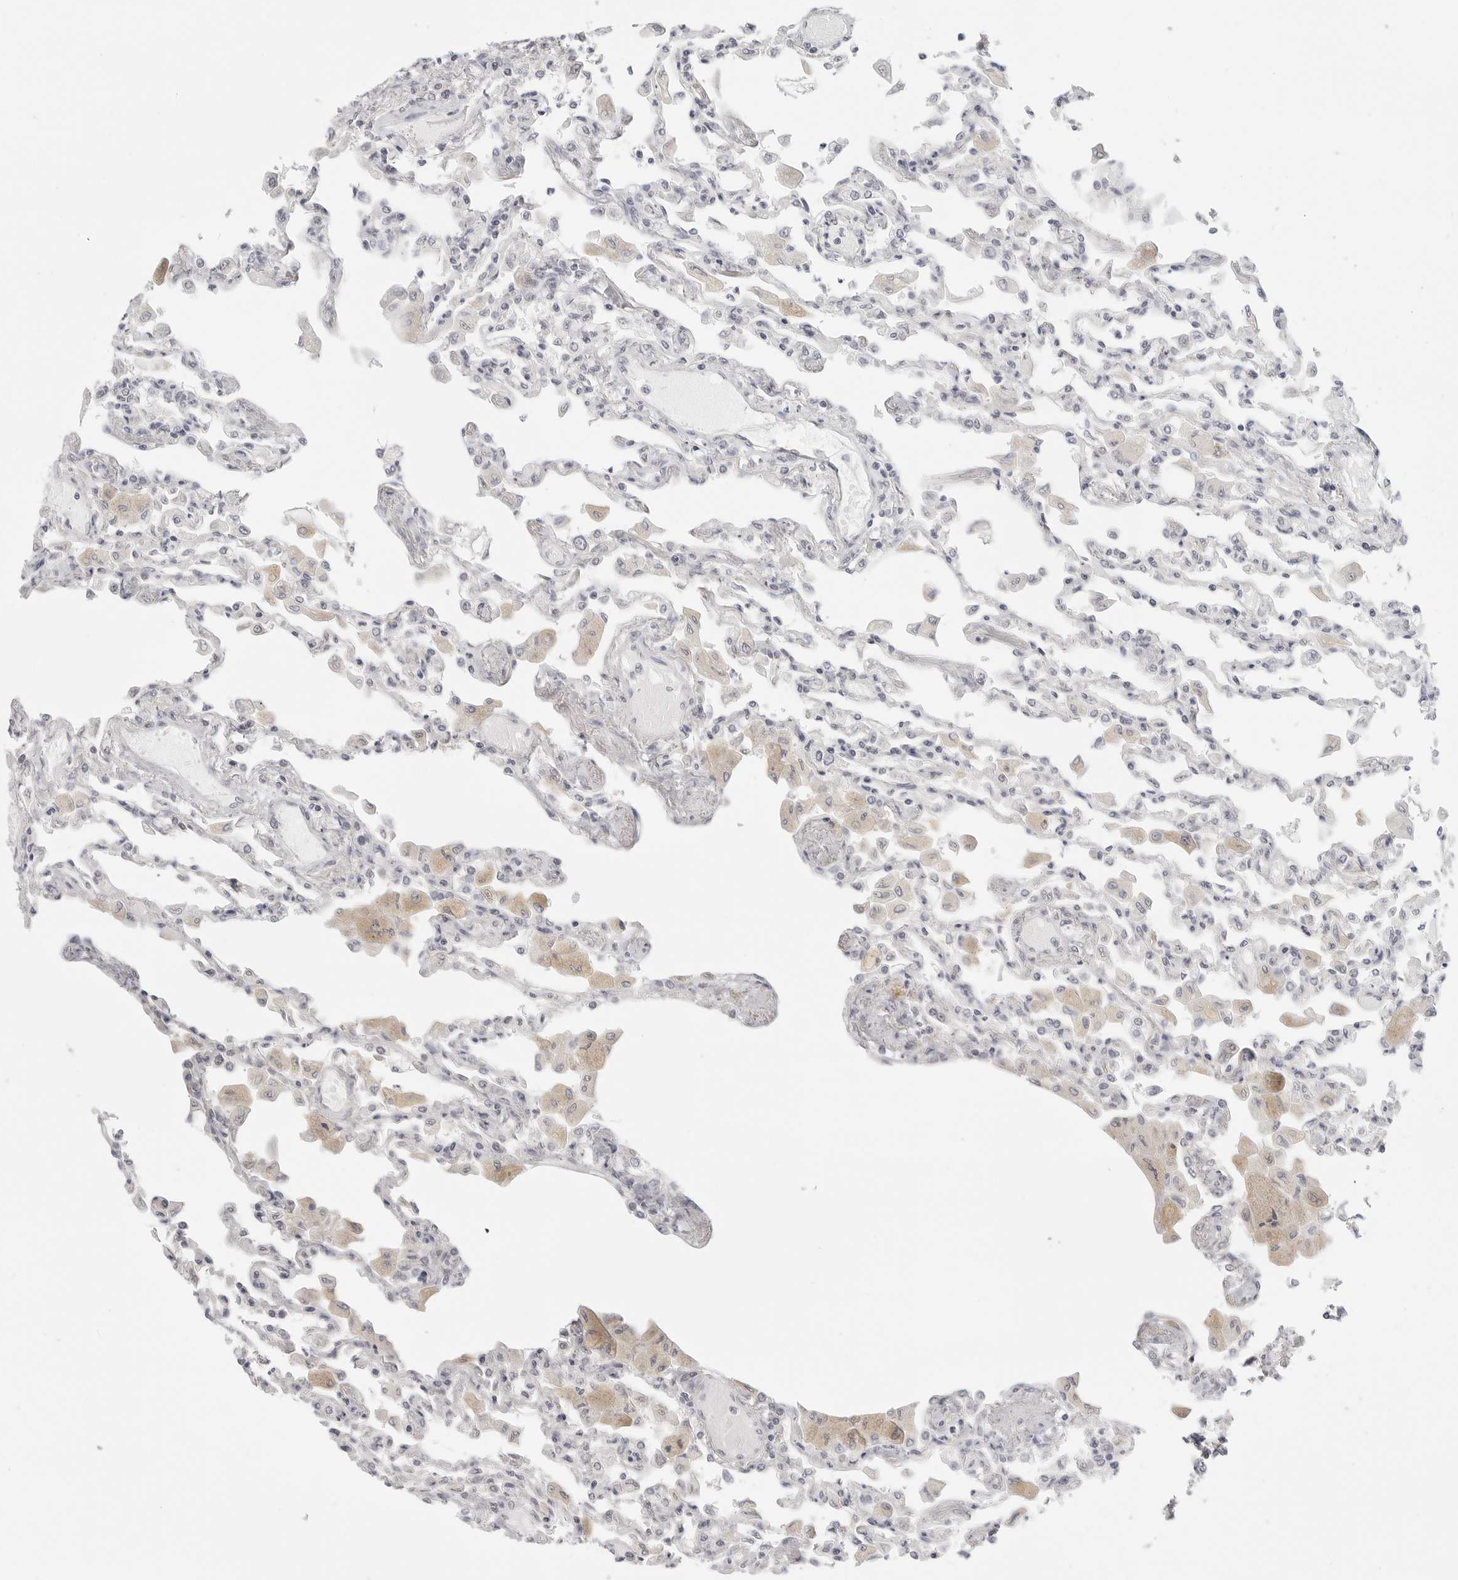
{"staining": {"intensity": "negative", "quantity": "none", "location": "none"}, "tissue": "lung", "cell_type": "Alveolar cells", "image_type": "normal", "snomed": [{"axis": "morphology", "description": "Normal tissue, NOS"}, {"axis": "topography", "description": "Bronchus"}, {"axis": "topography", "description": "Lung"}], "caption": "The histopathology image displays no staining of alveolar cells in normal lung. The staining was performed using DAB to visualize the protein expression in brown, while the nuclei were stained in blue with hematoxylin (Magnification: 20x).", "gene": "KLK11", "patient": {"sex": "female", "age": 49}}